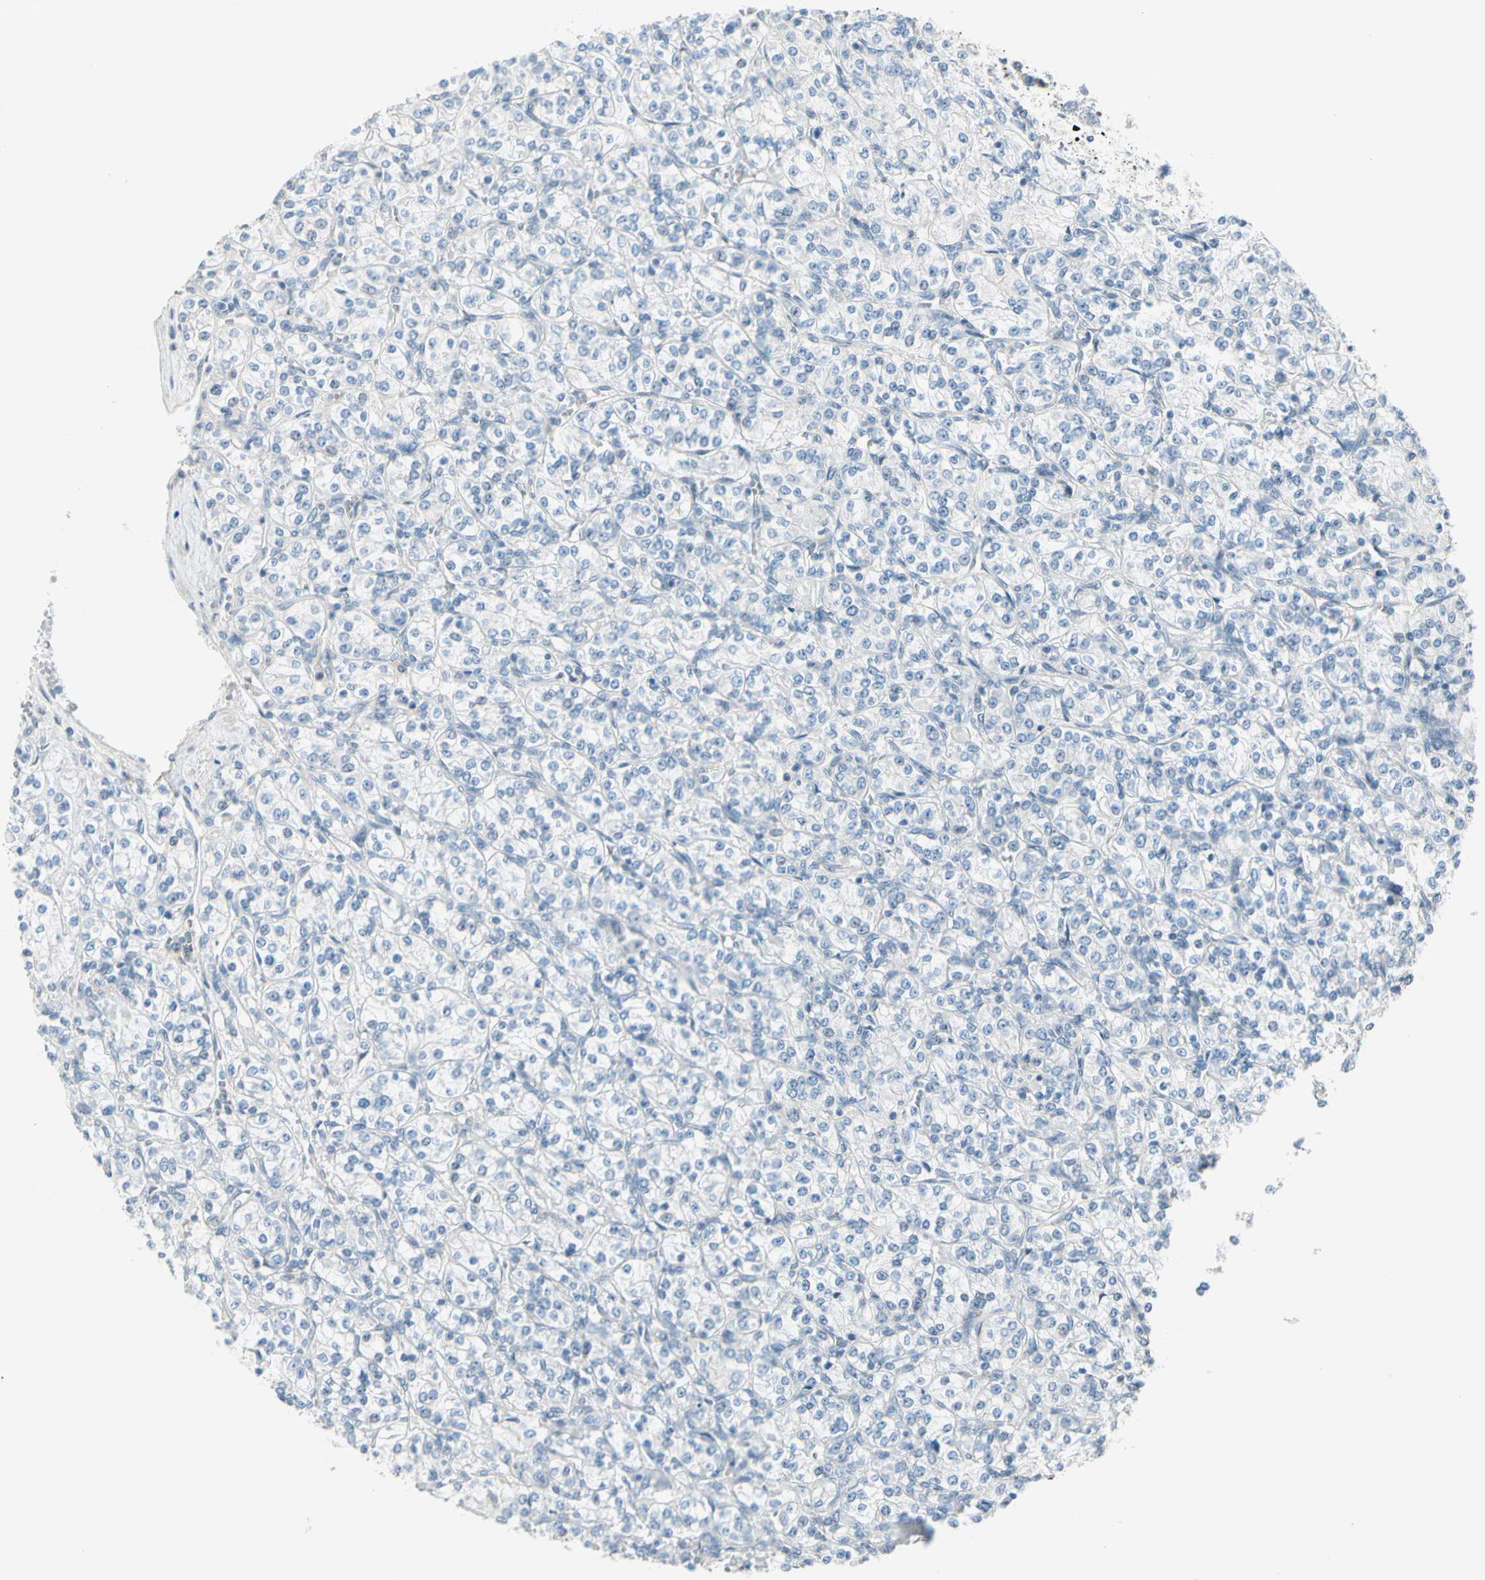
{"staining": {"intensity": "negative", "quantity": "none", "location": "none"}, "tissue": "renal cancer", "cell_type": "Tumor cells", "image_type": "cancer", "snomed": [{"axis": "morphology", "description": "Adenocarcinoma, NOS"}, {"axis": "topography", "description": "Kidney"}], "caption": "Micrograph shows no protein positivity in tumor cells of renal cancer (adenocarcinoma) tissue. (DAB (3,3'-diaminobenzidine) IHC visualized using brightfield microscopy, high magnification).", "gene": "CYP2E1", "patient": {"sex": "male", "age": 77}}